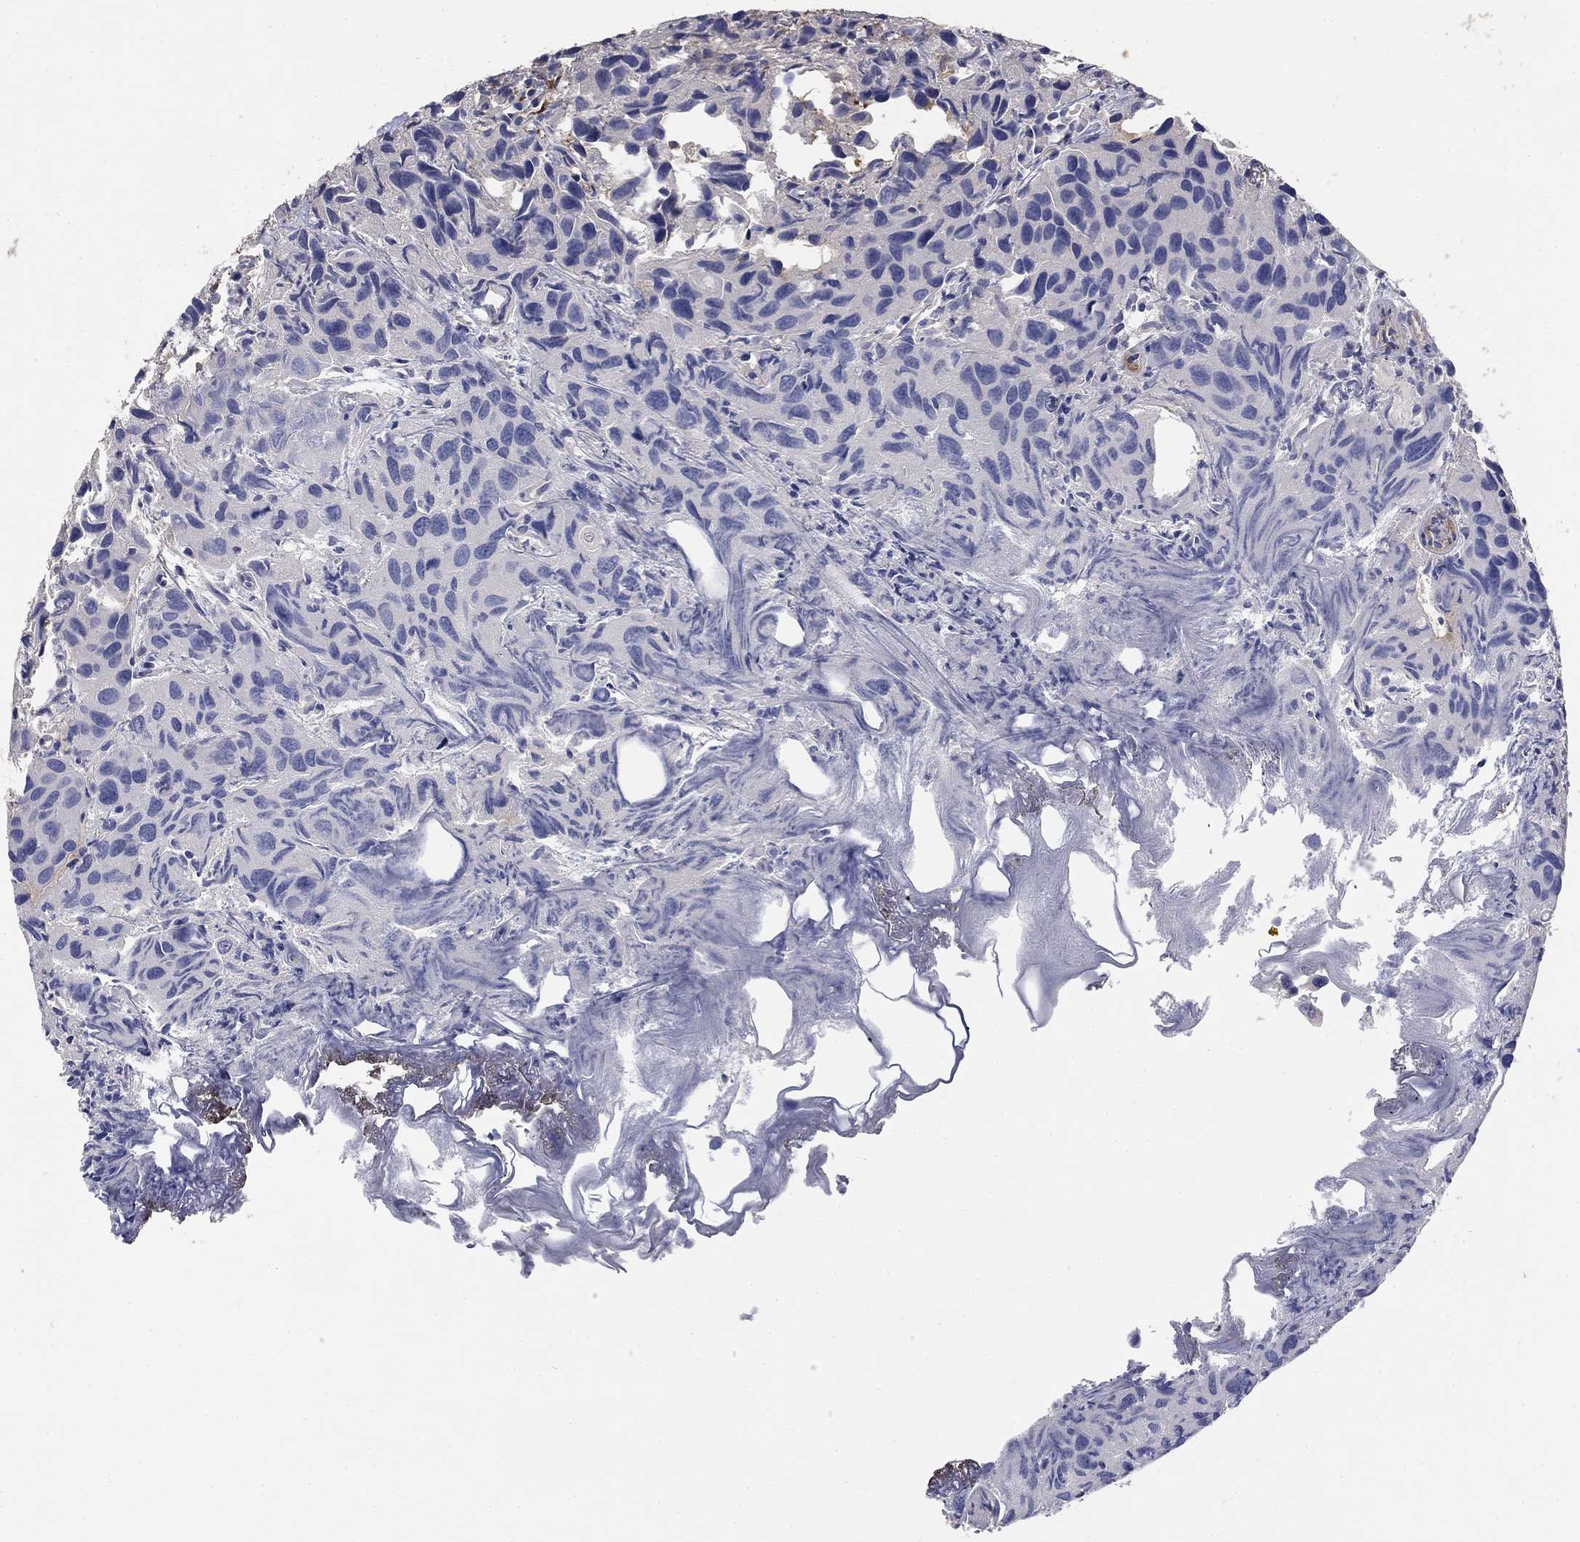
{"staining": {"intensity": "negative", "quantity": "none", "location": "none"}, "tissue": "urothelial cancer", "cell_type": "Tumor cells", "image_type": "cancer", "snomed": [{"axis": "morphology", "description": "Urothelial carcinoma, High grade"}, {"axis": "topography", "description": "Urinary bladder"}], "caption": "The image exhibits no significant positivity in tumor cells of urothelial carcinoma (high-grade).", "gene": "DPYSL2", "patient": {"sex": "male", "age": 79}}